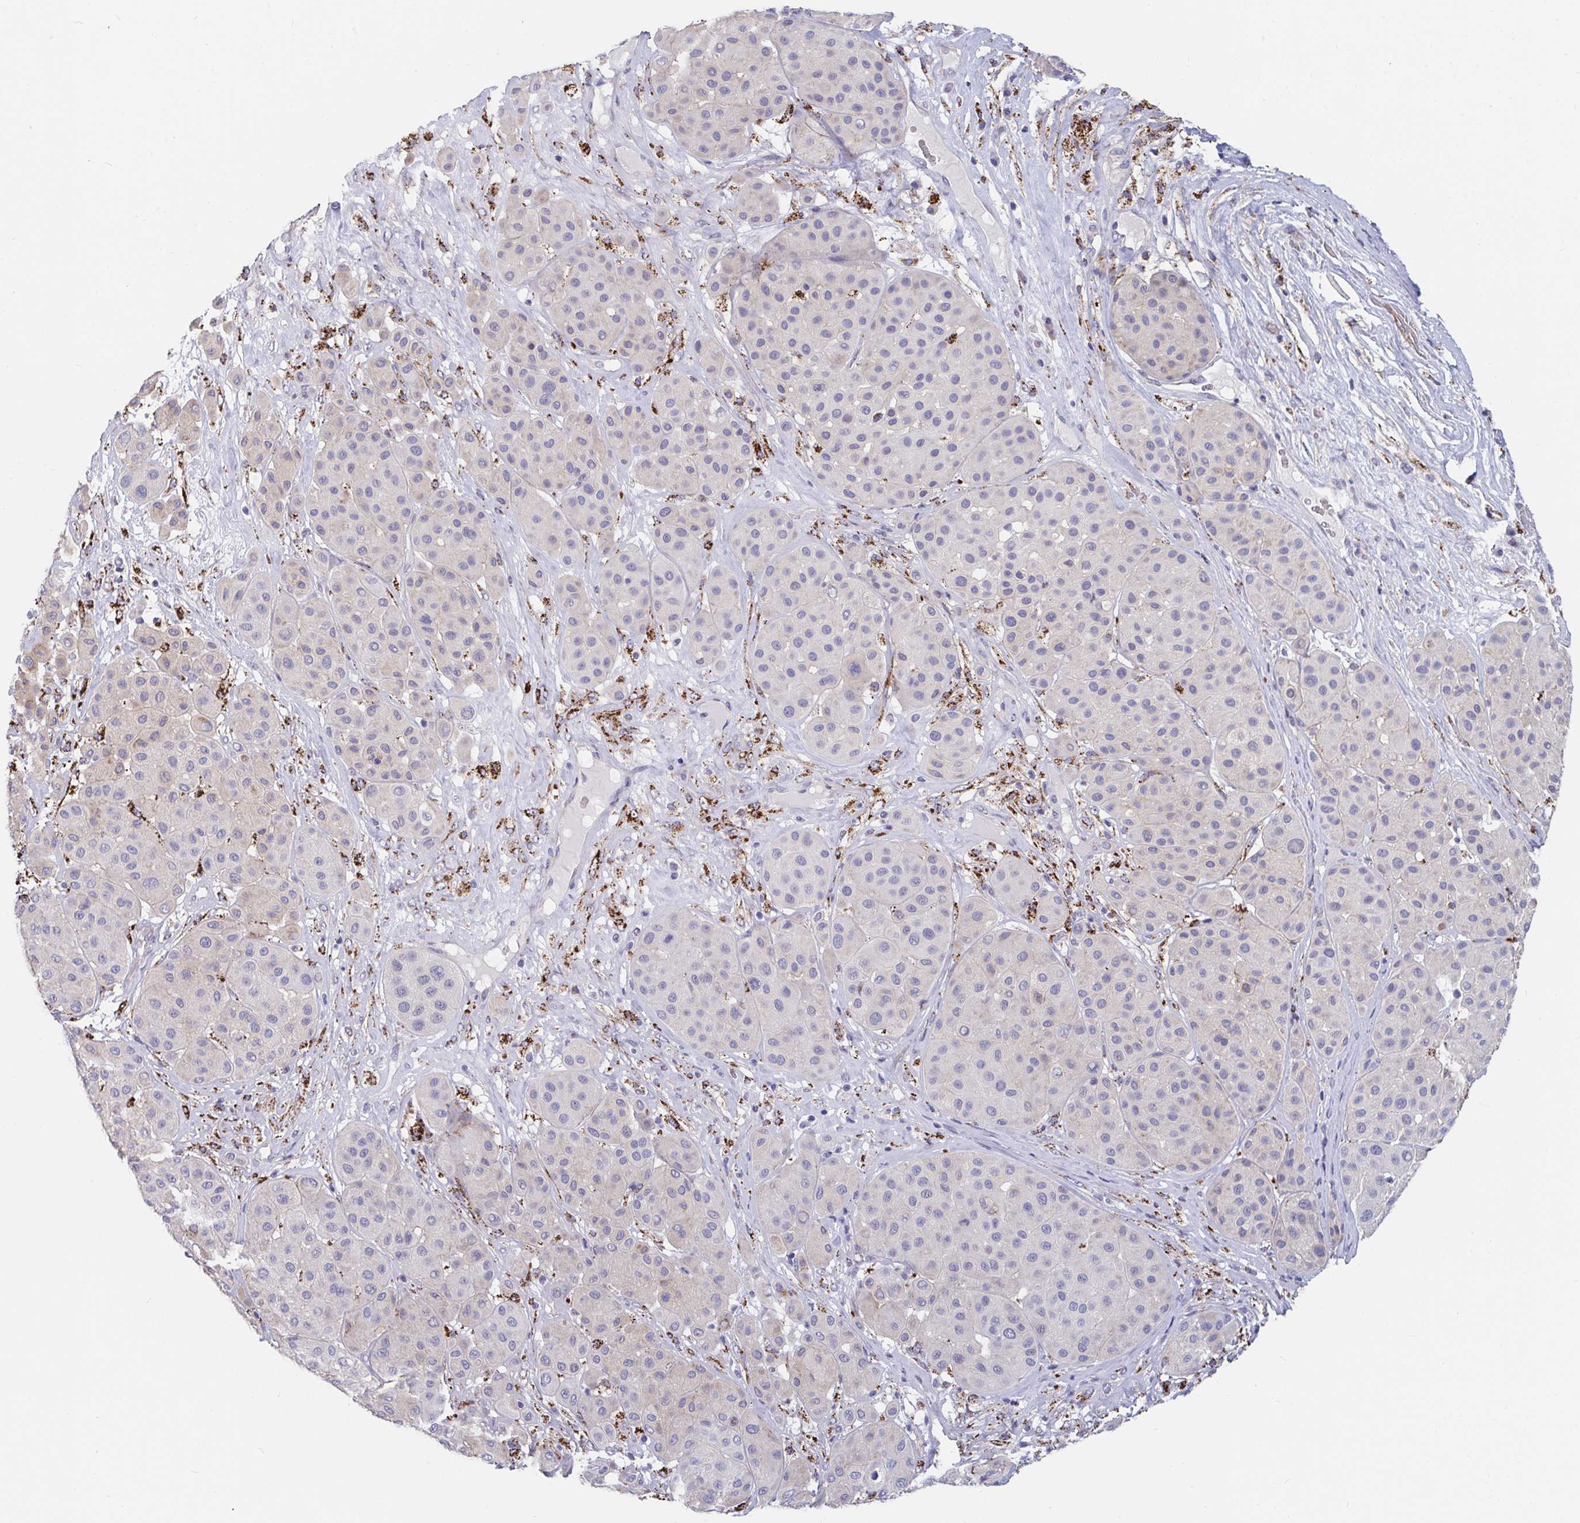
{"staining": {"intensity": "negative", "quantity": "none", "location": "none"}, "tissue": "melanoma", "cell_type": "Tumor cells", "image_type": "cancer", "snomed": [{"axis": "morphology", "description": "Malignant melanoma, Metastatic site"}, {"axis": "topography", "description": "Smooth muscle"}], "caption": "Tumor cells show no significant protein expression in malignant melanoma (metastatic site).", "gene": "FAM156B", "patient": {"sex": "male", "age": 41}}